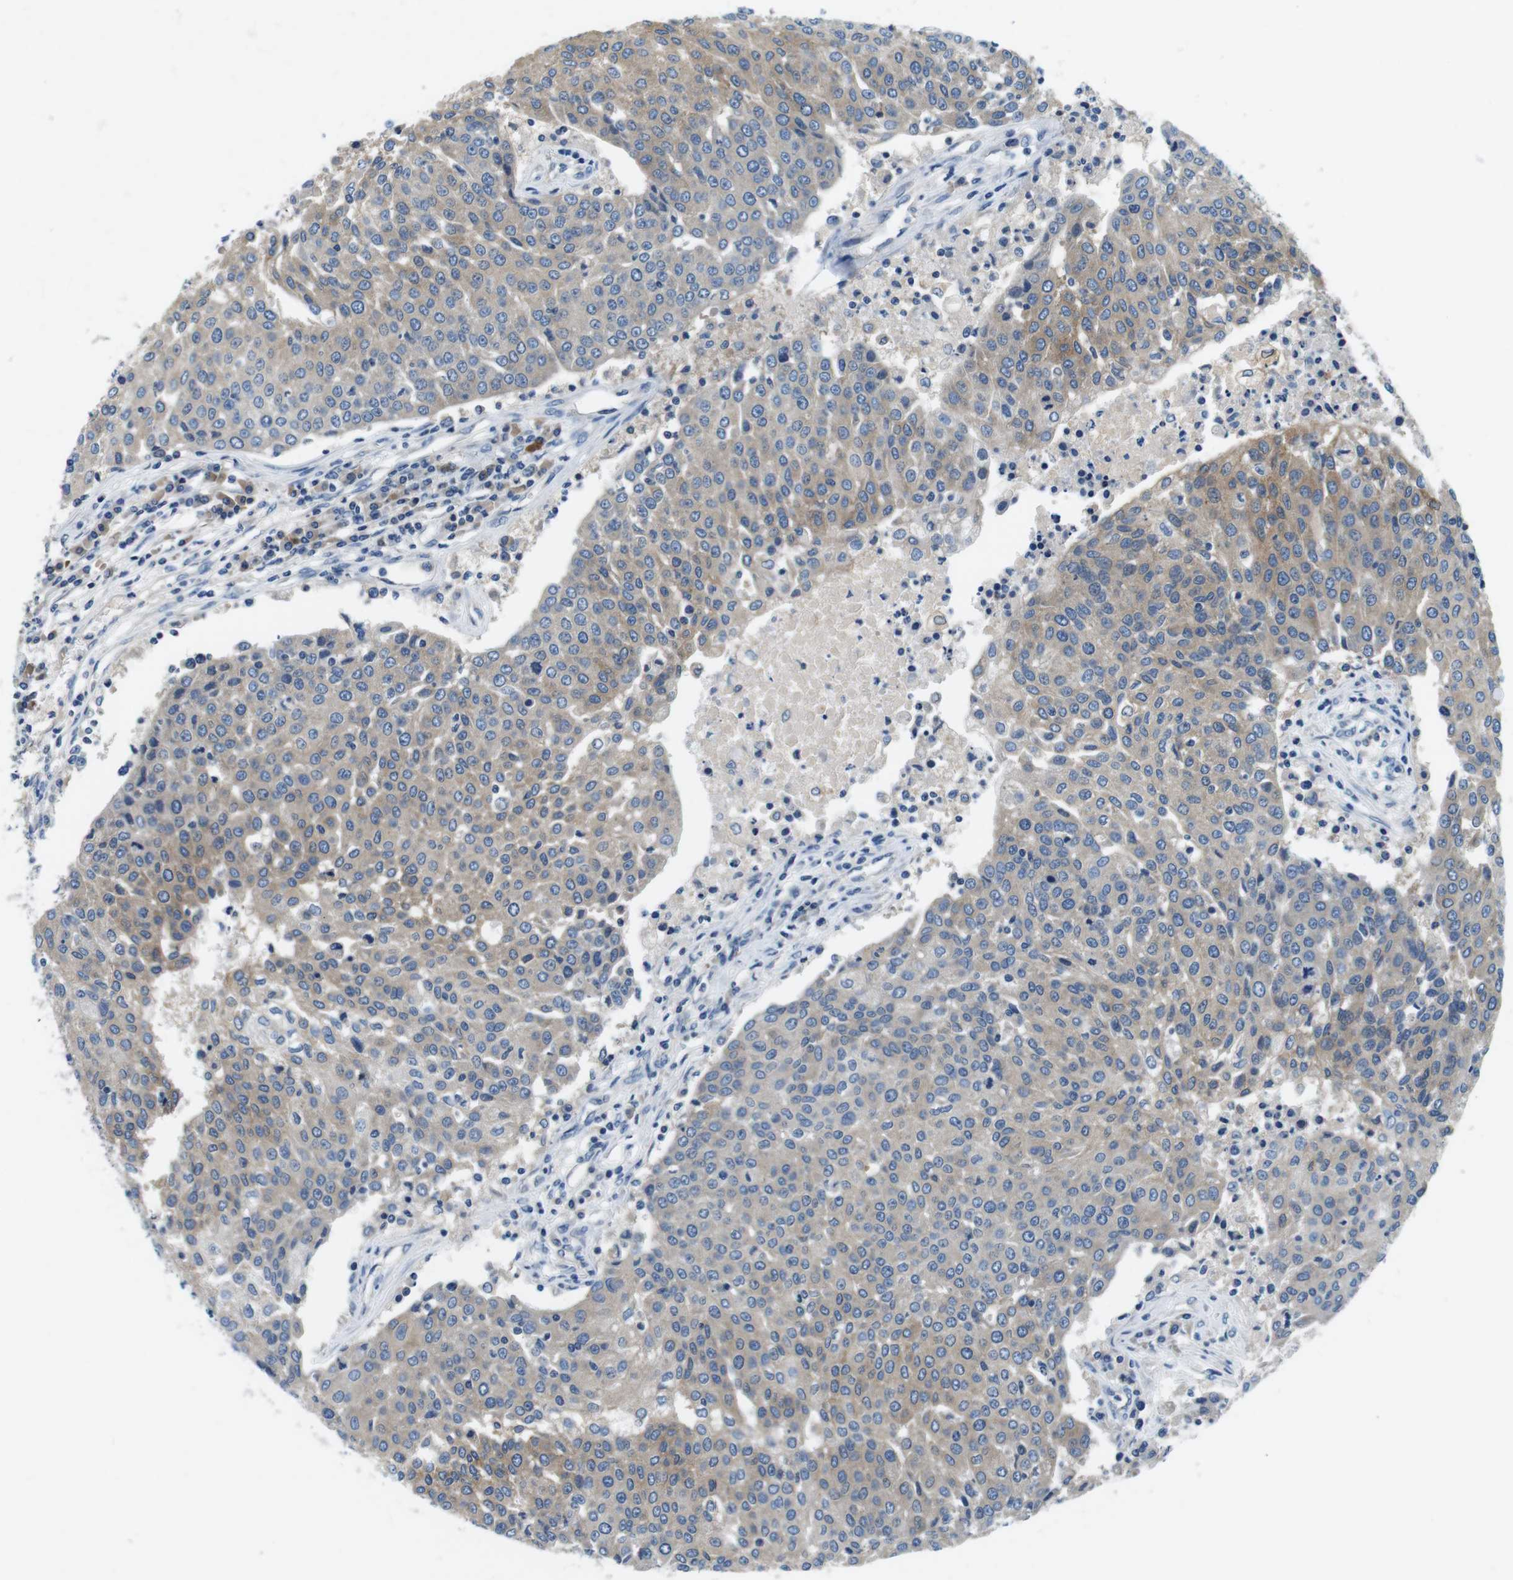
{"staining": {"intensity": "moderate", "quantity": "25%-75%", "location": "cytoplasmic/membranous"}, "tissue": "urothelial cancer", "cell_type": "Tumor cells", "image_type": "cancer", "snomed": [{"axis": "morphology", "description": "Urothelial carcinoma, High grade"}, {"axis": "topography", "description": "Urinary bladder"}], "caption": "High-grade urothelial carcinoma stained for a protein reveals moderate cytoplasmic/membranous positivity in tumor cells.", "gene": "DENND4C", "patient": {"sex": "female", "age": 85}}